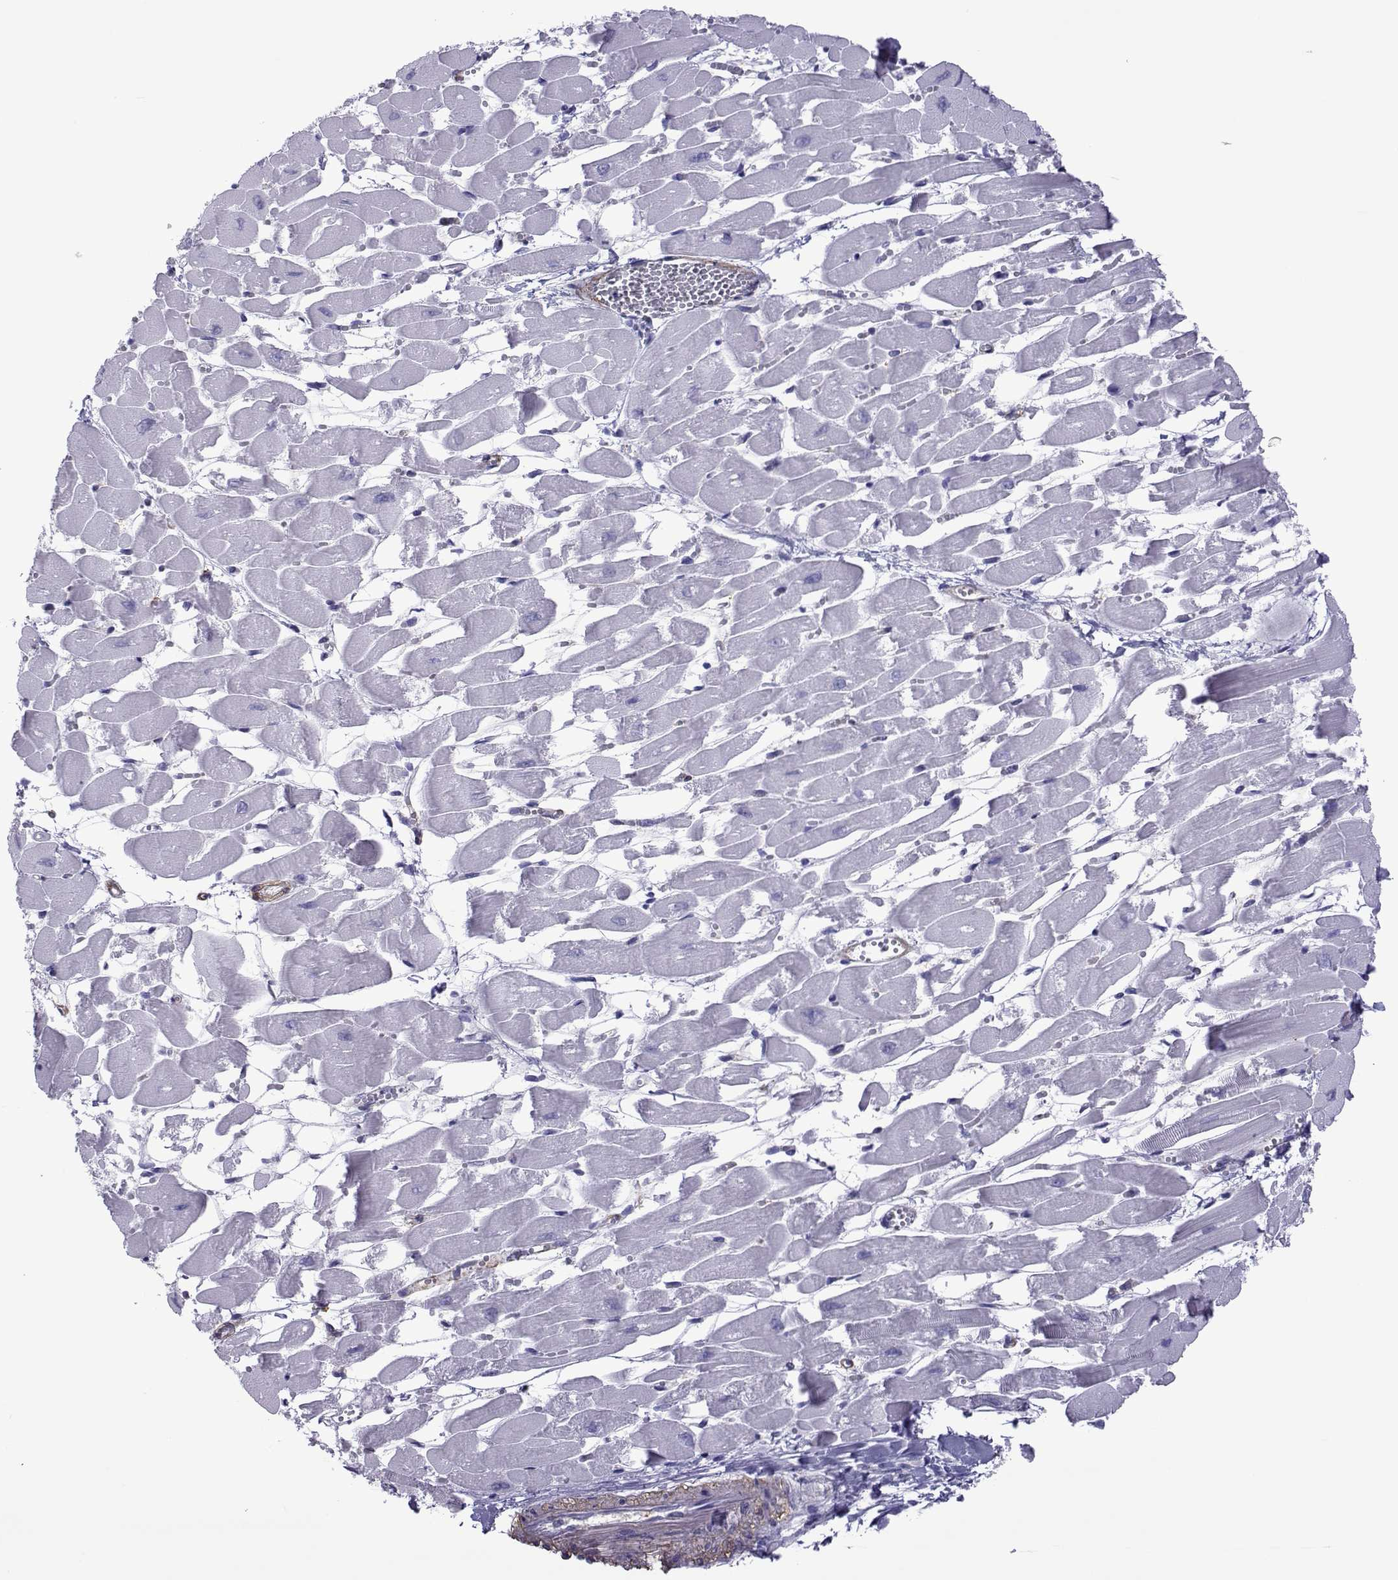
{"staining": {"intensity": "negative", "quantity": "none", "location": "none"}, "tissue": "heart muscle", "cell_type": "Cardiomyocytes", "image_type": "normal", "snomed": [{"axis": "morphology", "description": "Normal tissue, NOS"}, {"axis": "topography", "description": "Heart"}], "caption": "The photomicrograph reveals no significant positivity in cardiomyocytes of heart muscle. Brightfield microscopy of immunohistochemistry (IHC) stained with DAB (brown) and hematoxylin (blue), captured at high magnification.", "gene": "SPANXA1", "patient": {"sex": "female", "age": 52}}